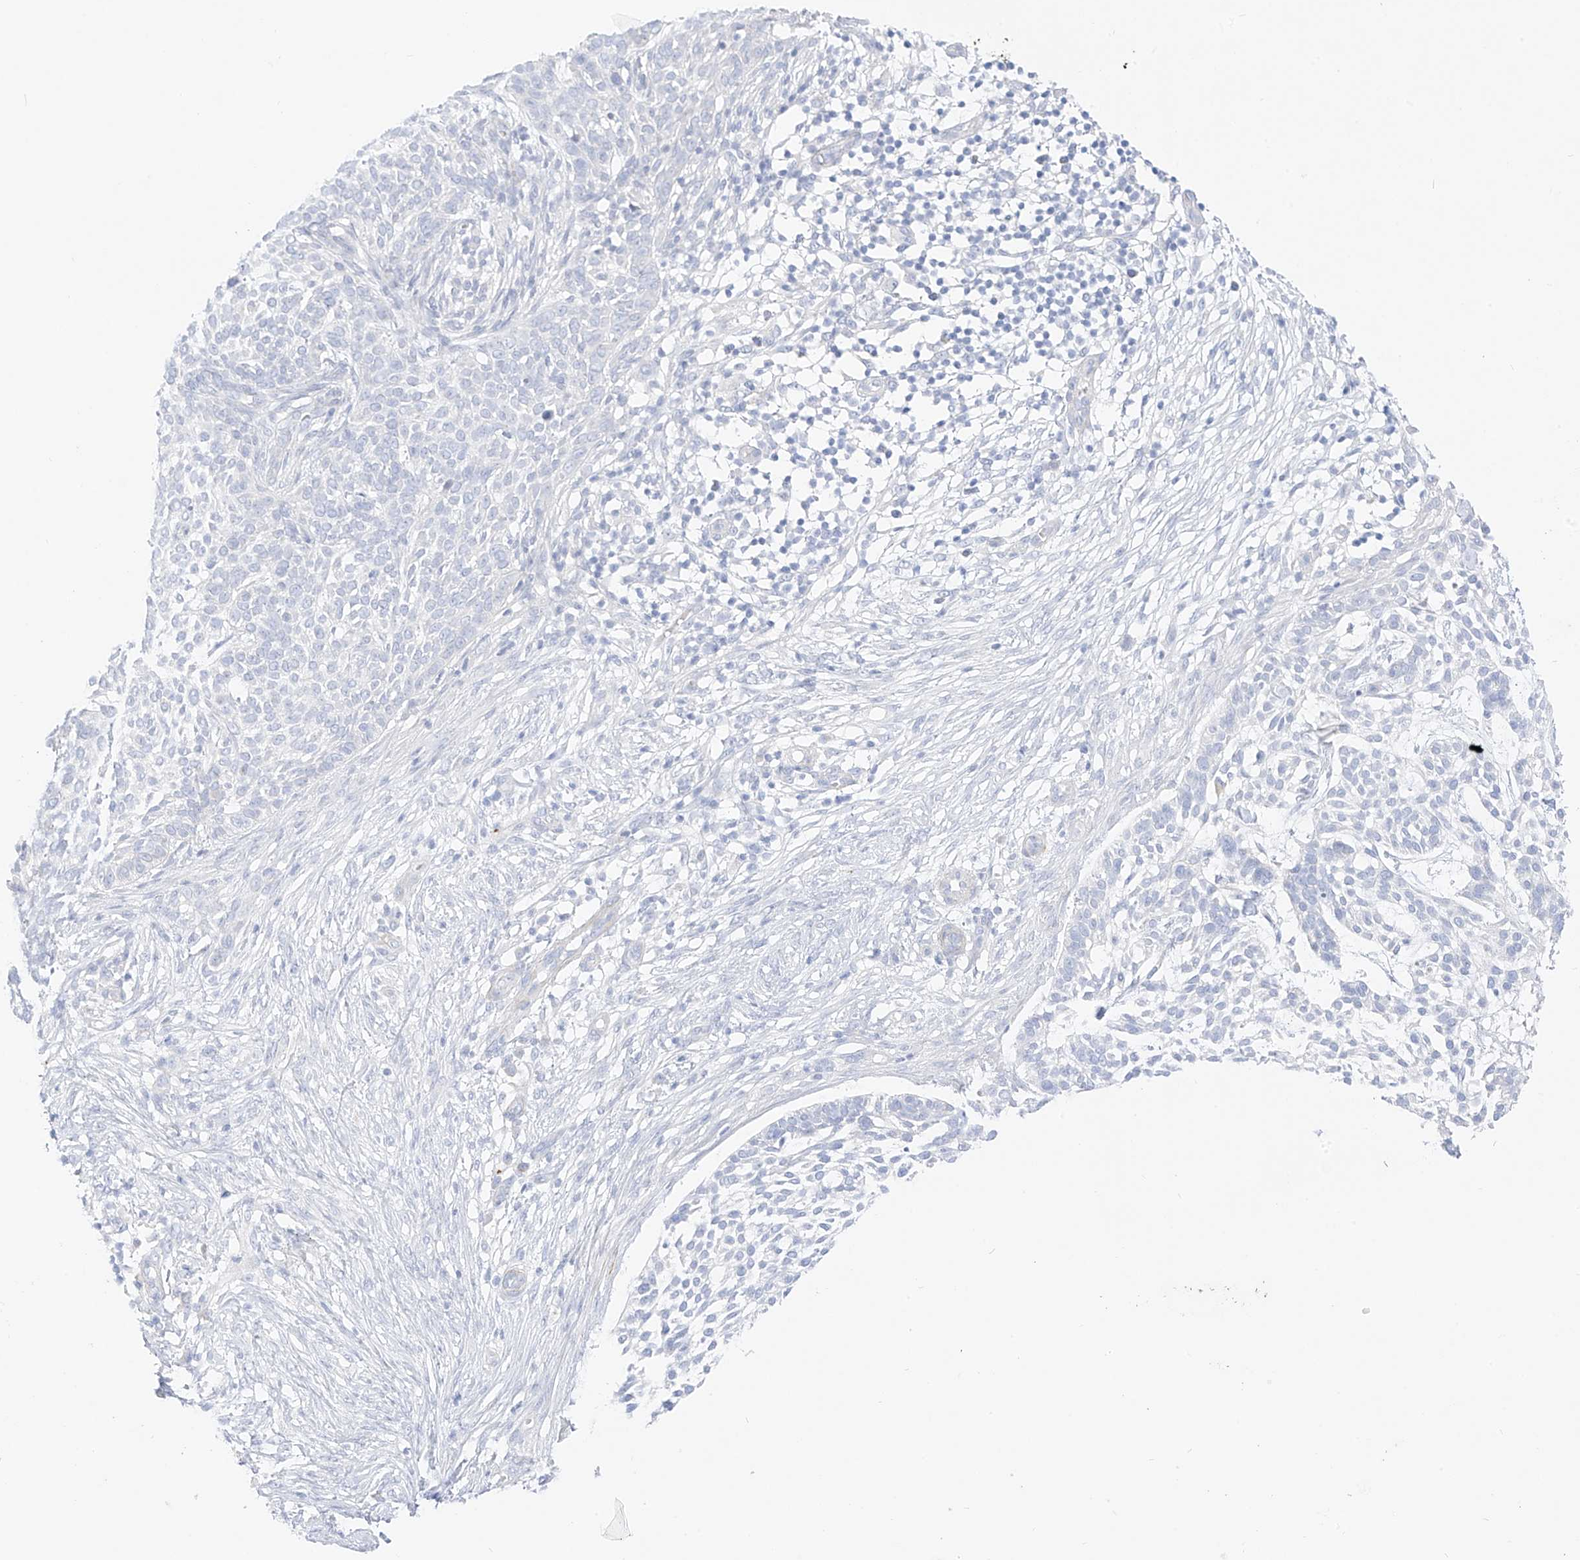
{"staining": {"intensity": "negative", "quantity": "none", "location": "none"}, "tissue": "skin cancer", "cell_type": "Tumor cells", "image_type": "cancer", "snomed": [{"axis": "morphology", "description": "Basal cell carcinoma"}, {"axis": "topography", "description": "Skin"}], "caption": "Basal cell carcinoma (skin) stained for a protein using immunohistochemistry exhibits no expression tumor cells.", "gene": "ST3GAL5", "patient": {"sex": "female", "age": 64}}